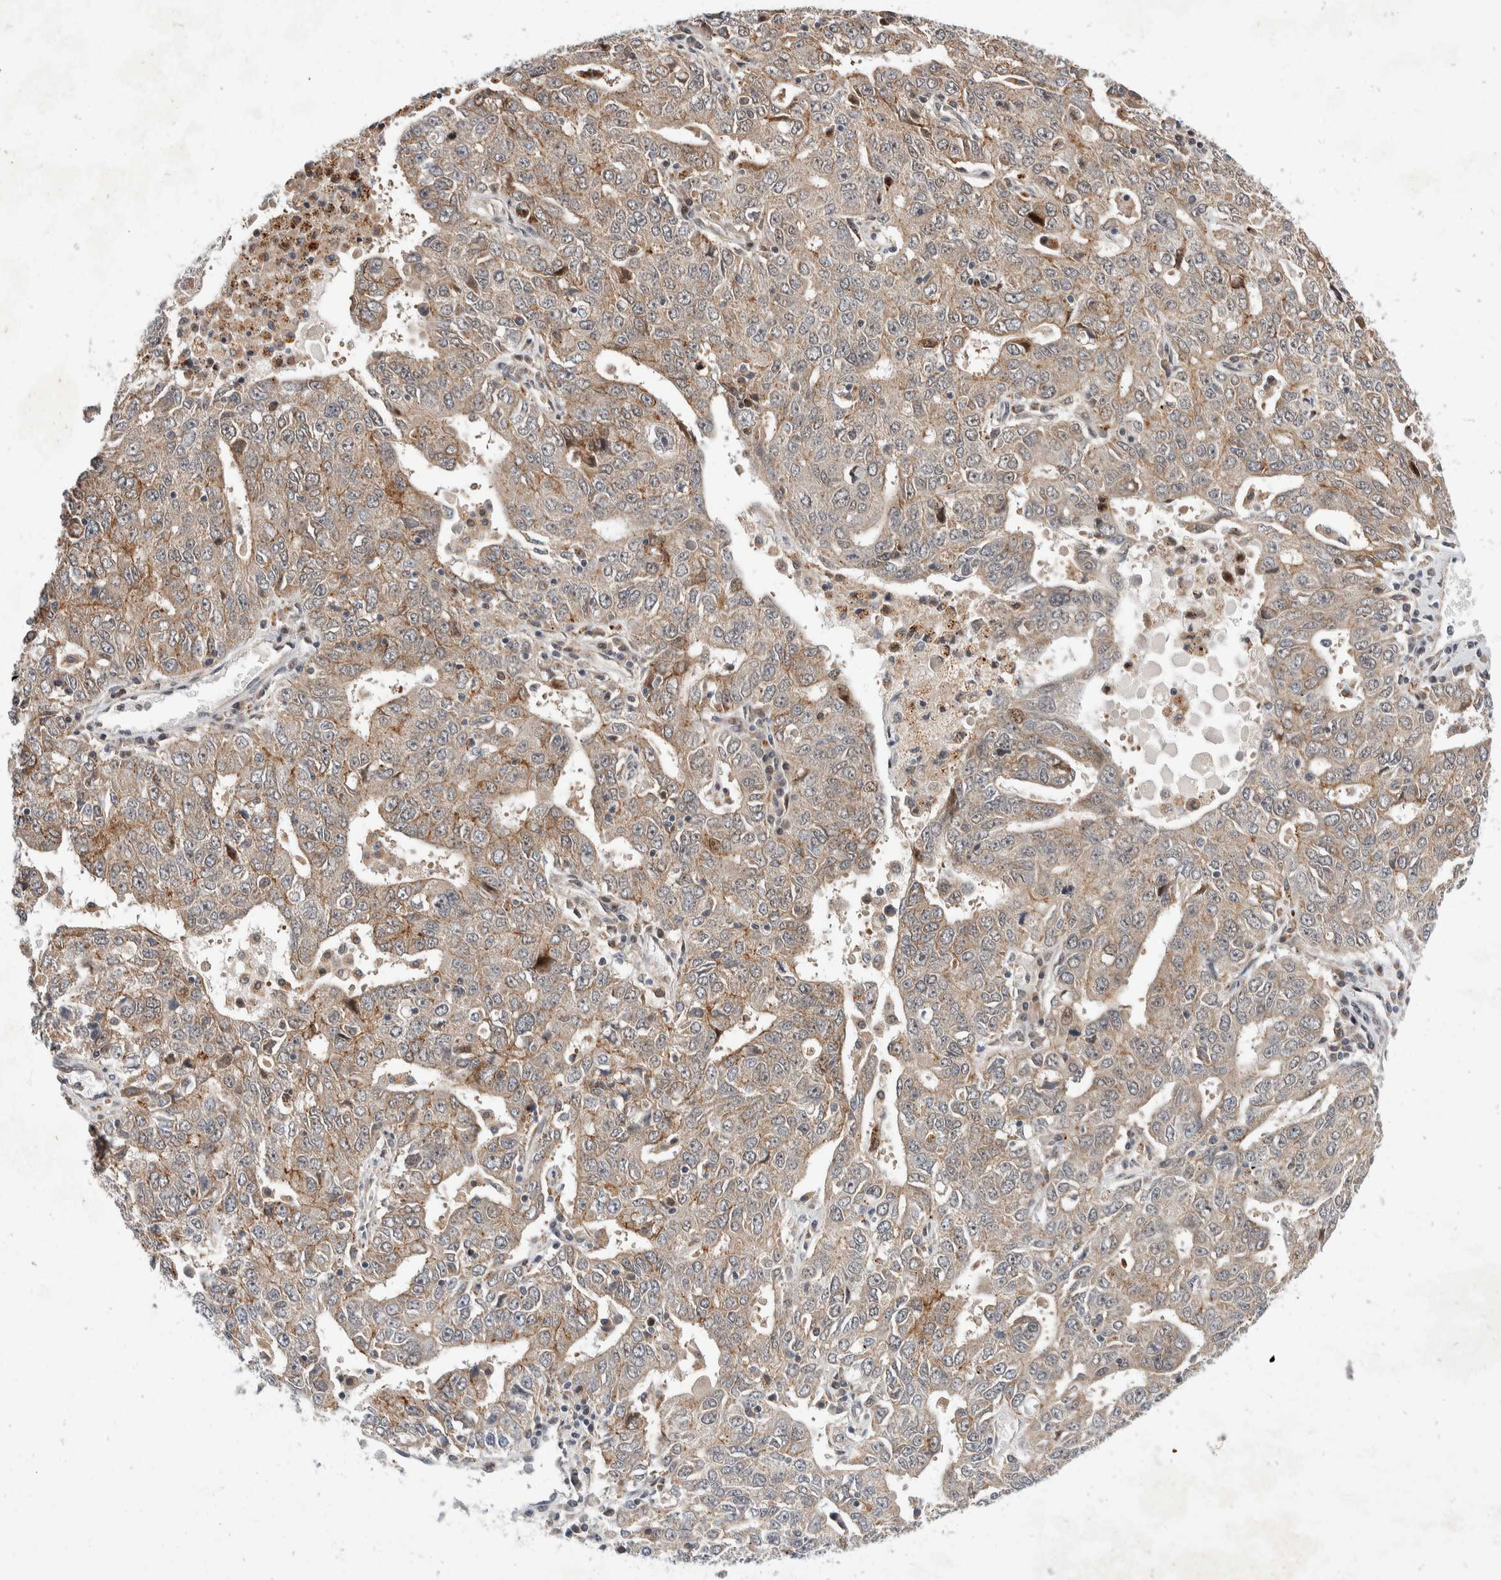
{"staining": {"intensity": "weak", "quantity": ">75%", "location": "cytoplasmic/membranous"}, "tissue": "ovarian cancer", "cell_type": "Tumor cells", "image_type": "cancer", "snomed": [{"axis": "morphology", "description": "Carcinoma, endometroid"}, {"axis": "topography", "description": "Ovary"}], "caption": "A photomicrograph showing weak cytoplasmic/membranous staining in approximately >75% of tumor cells in ovarian endometroid carcinoma, as visualized by brown immunohistochemical staining.", "gene": "ZNF703", "patient": {"sex": "female", "age": 62}}